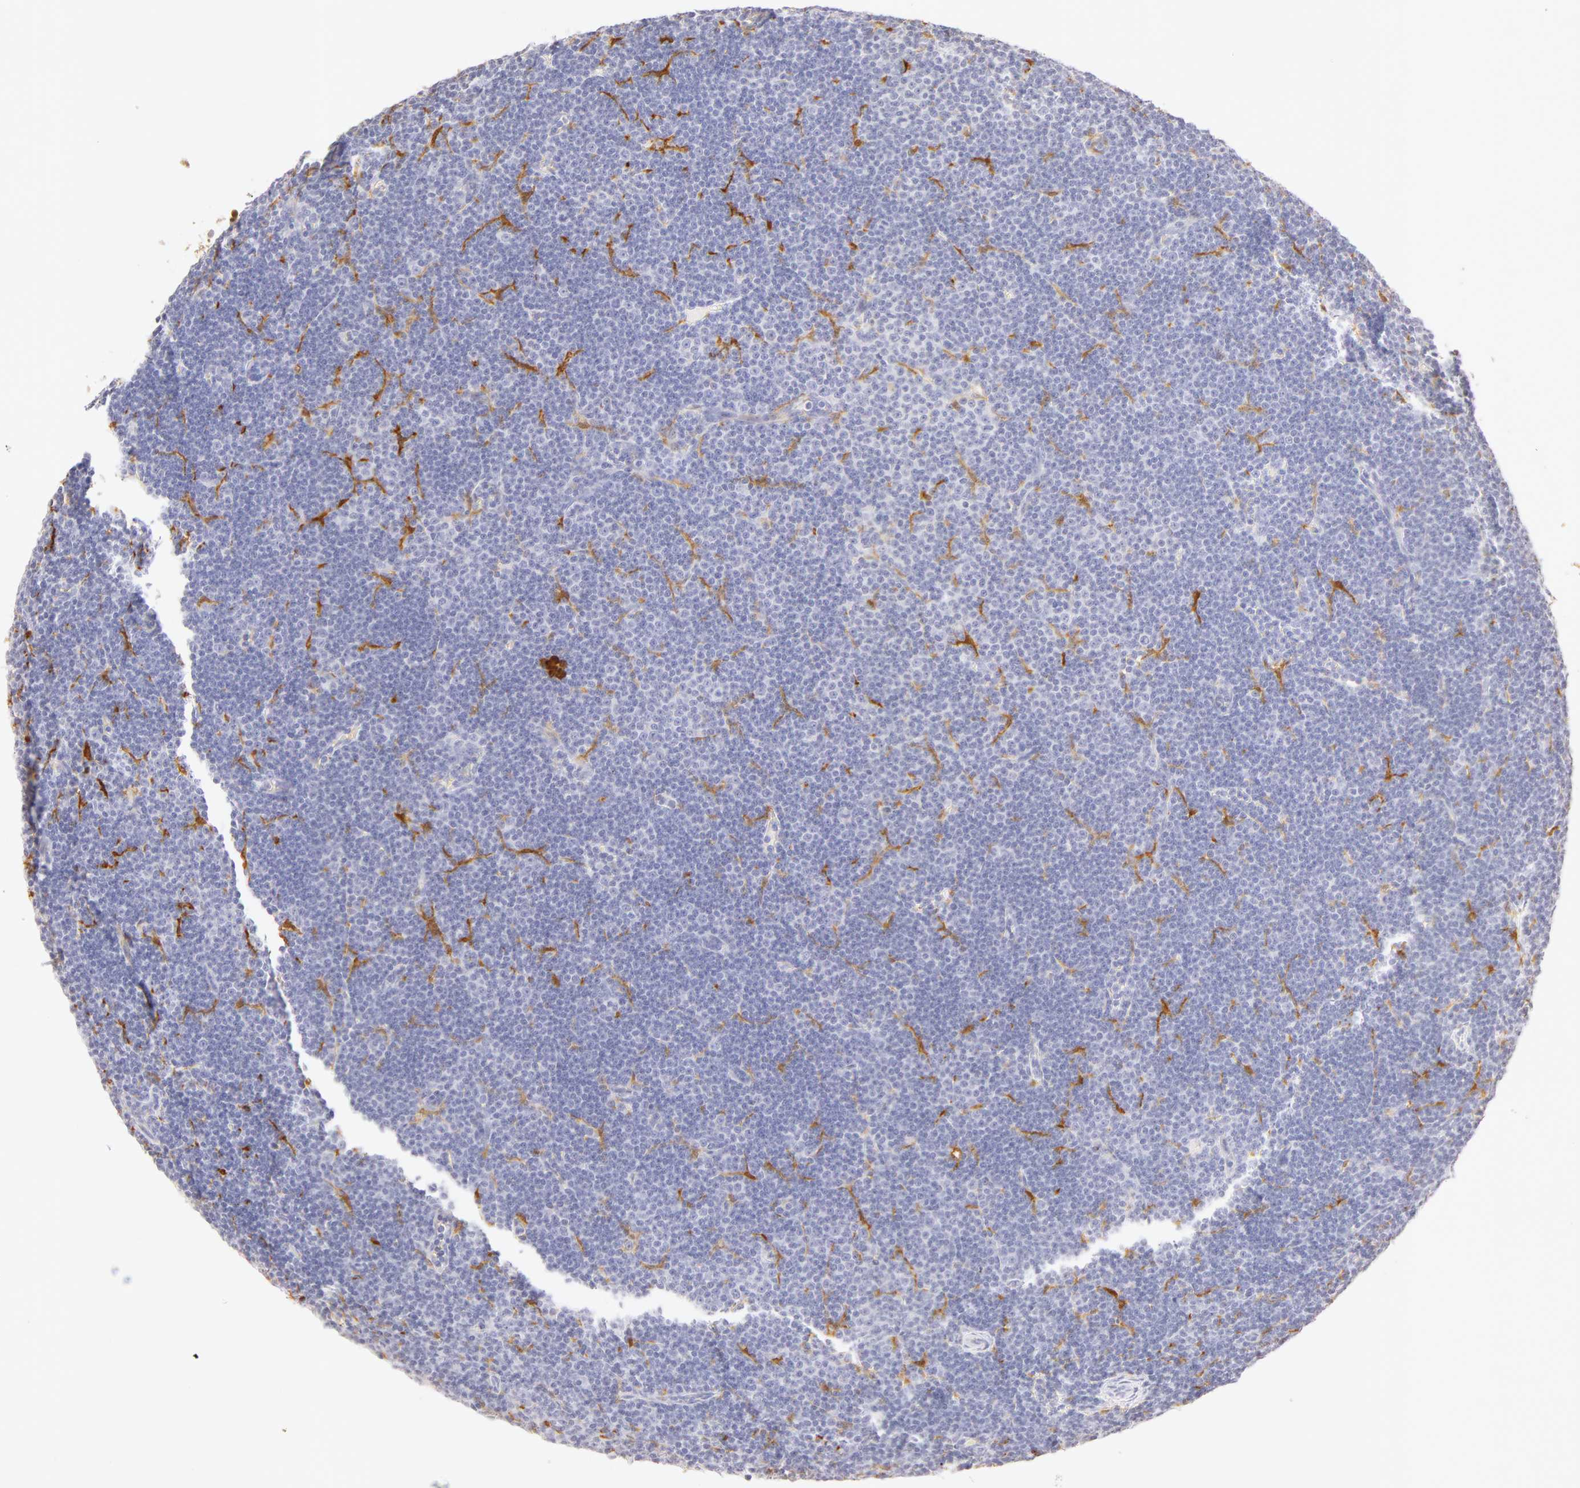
{"staining": {"intensity": "negative", "quantity": "none", "location": "none"}, "tissue": "lymphoma", "cell_type": "Tumor cells", "image_type": "cancer", "snomed": [{"axis": "morphology", "description": "Malignant lymphoma, non-Hodgkin's type, Low grade"}, {"axis": "topography", "description": "Lymph node"}], "caption": "Immunohistochemistry photomicrograph of neoplastic tissue: malignant lymphoma, non-Hodgkin's type (low-grade) stained with DAB demonstrates no significant protein expression in tumor cells. (DAB (3,3'-diaminobenzidine) immunohistochemistry (IHC) with hematoxylin counter stain).", "gene": "CA2", "patient": {"sex": "male", "age": 57}}